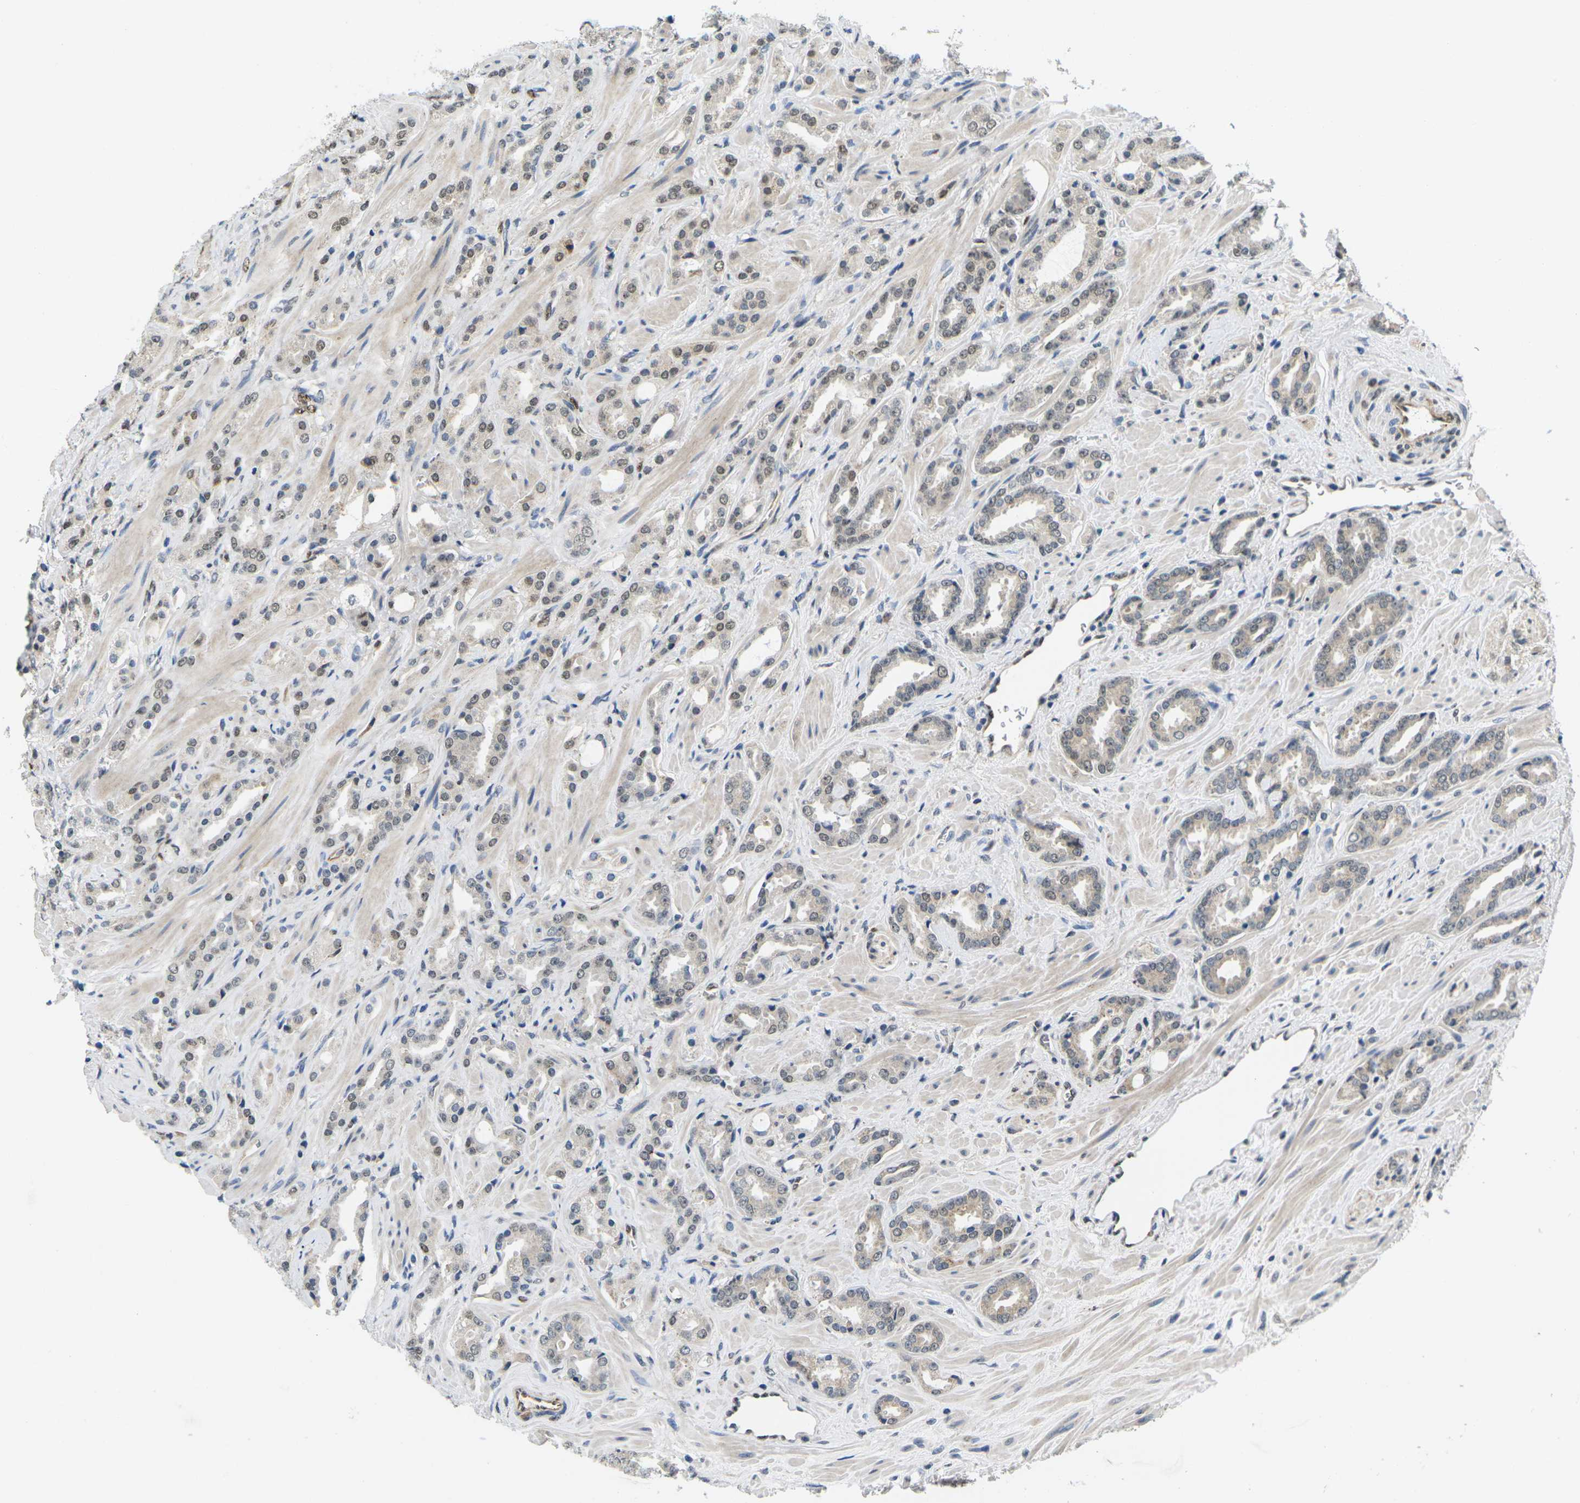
{"staining": {"intensity": "weak", "quantity": ">75%", "location": "cytoplasmic/membranous,nuclear"}, "tissue": "prostate cancer", "cell_type": "Tumor cells", "image_type": "cancer", "snomed": [{"axis": "morphology", "description": "Adenocarcinoma, High grade"}, {"axis": "topography", "description": "Prostate"}], "caption": "An immunohistochemistry histopathology image of neoplastic tissue is shown. Protein staining in brown shows weak cytoplasmic/membranous and nuclear positivity in prostate cancer within tumor cells.", "gene": "ERBB4", "patient": {"sex": "male", "age": 64}}